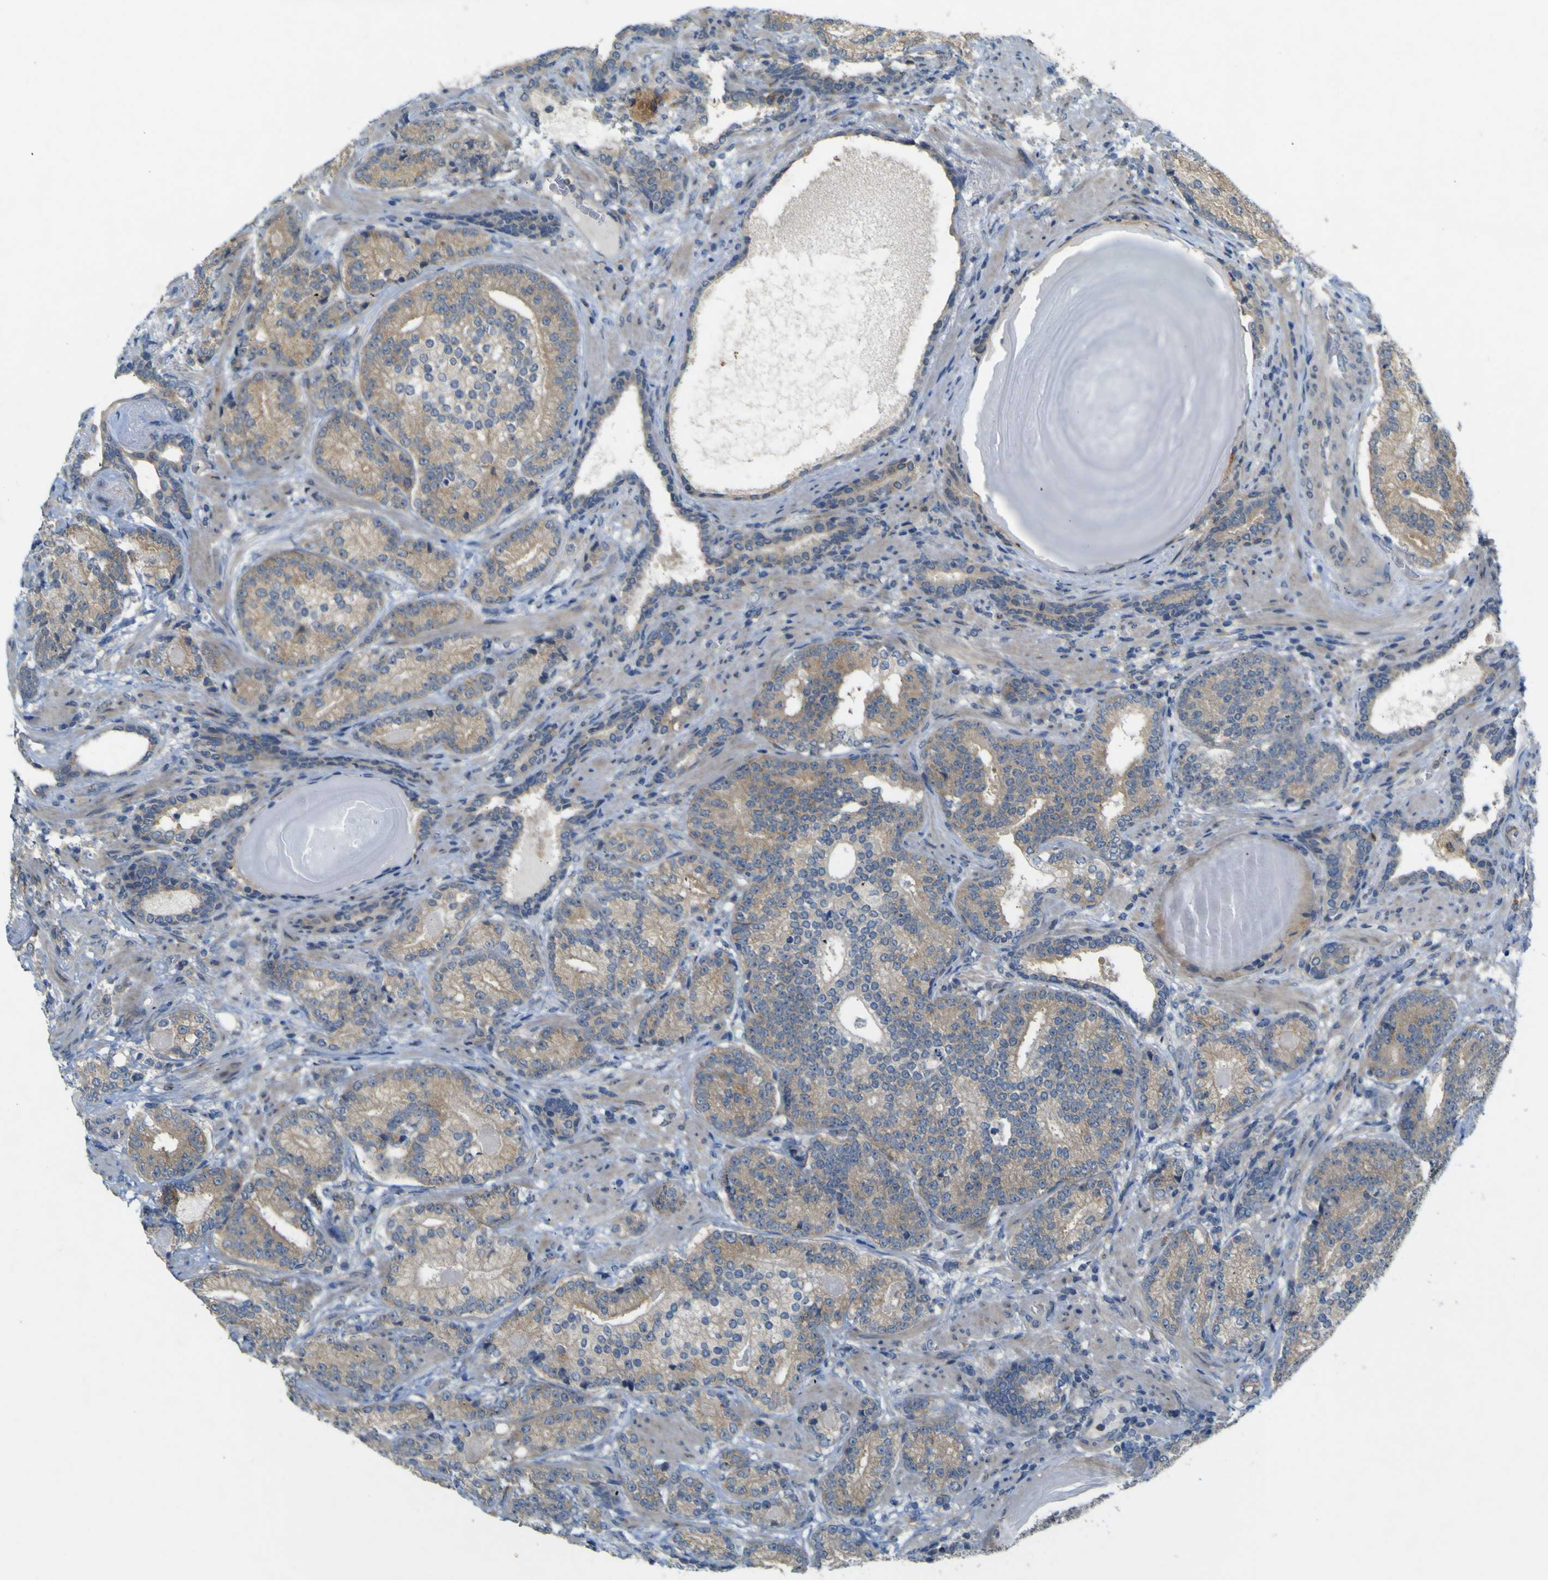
{"staining": {"intensity": "weak", "quantity": "25%-75%", "location": "cytoplasmic/membranous"}, "tissue": "prostate cancer", "cell_type": "Tumor cells", "image_type": "cancer", "snomed": [{"axis": "morphology", "description": "Adenocarcinoma, High grade"}, {"axis": "topography", "description": "Prostate"}], "caption": "Immunohistochemistry (IHC) staining of prostate cancer (high-grade adenocarcinoma), which displays low levels of weak cytoplasmic/membranous staining in about 25%-75% of tumor cells indicating weak cytoplasmic/membranous protein positivity. The staining was performed using DAB (brown) for protein detection and nuclei were counterstained in hematoxylin (blue).", "gene": "IGF2R", "patient": {"sex": "male", "age": 61}}